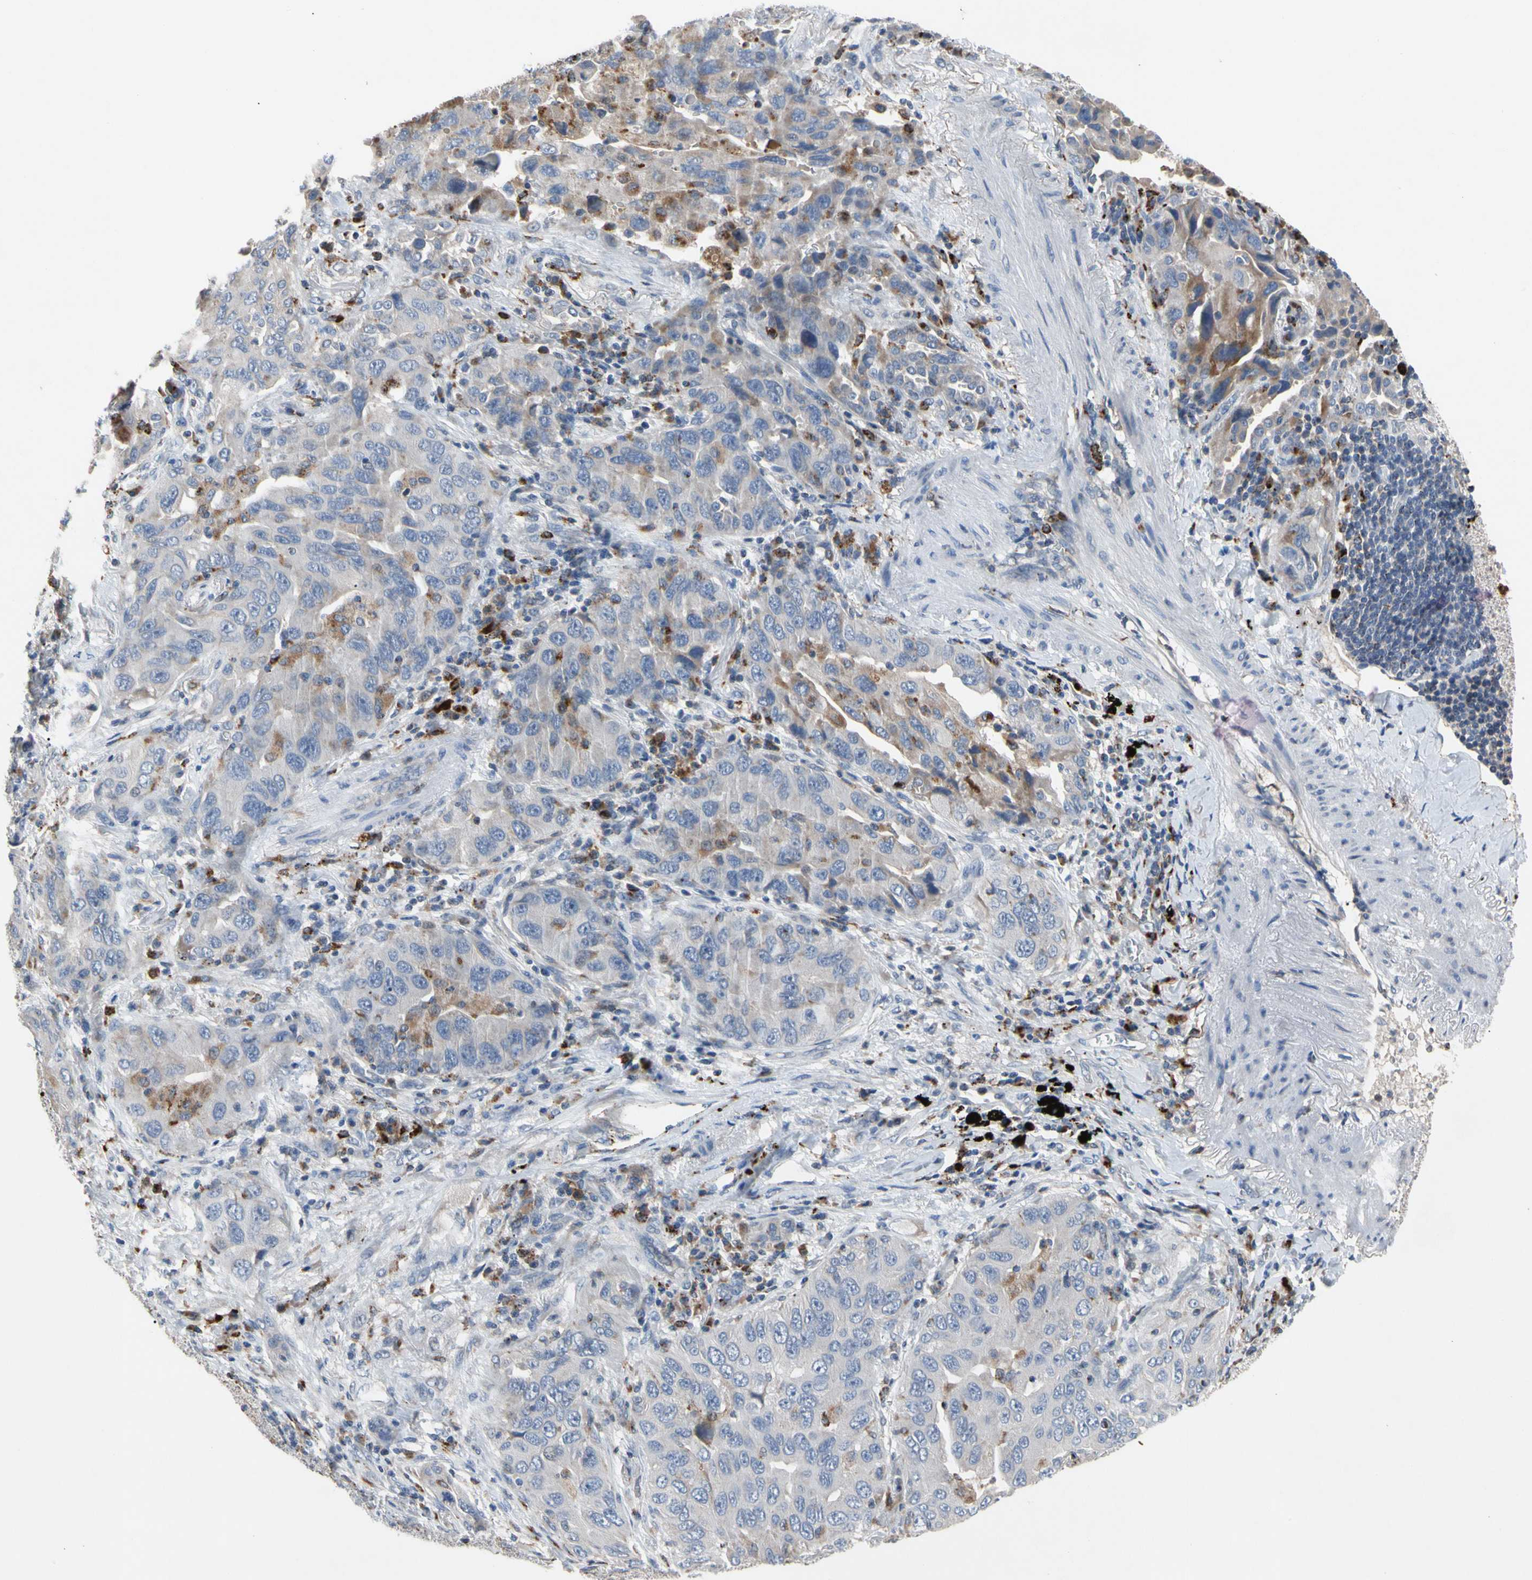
{"staining": {"intensity": "weak", "quantity": "<25%", "location": "cytoplasmic/membranous"}, "tissue": "lung cancer", "cell_type": "Tumor cells", "image_type": "cancer", "snomed": [{"axis": "morphology", "description": "Adenocarcinoma, NOS"}, {"axis": "topography", "description": "Lung"}], "caption": "Adenocarcinoma (lung) was stained to show a protein in brown. There is no significant expression in tumor cells.", "gene": "ADA2", "patient": {"sex": "female", "age": 65}}